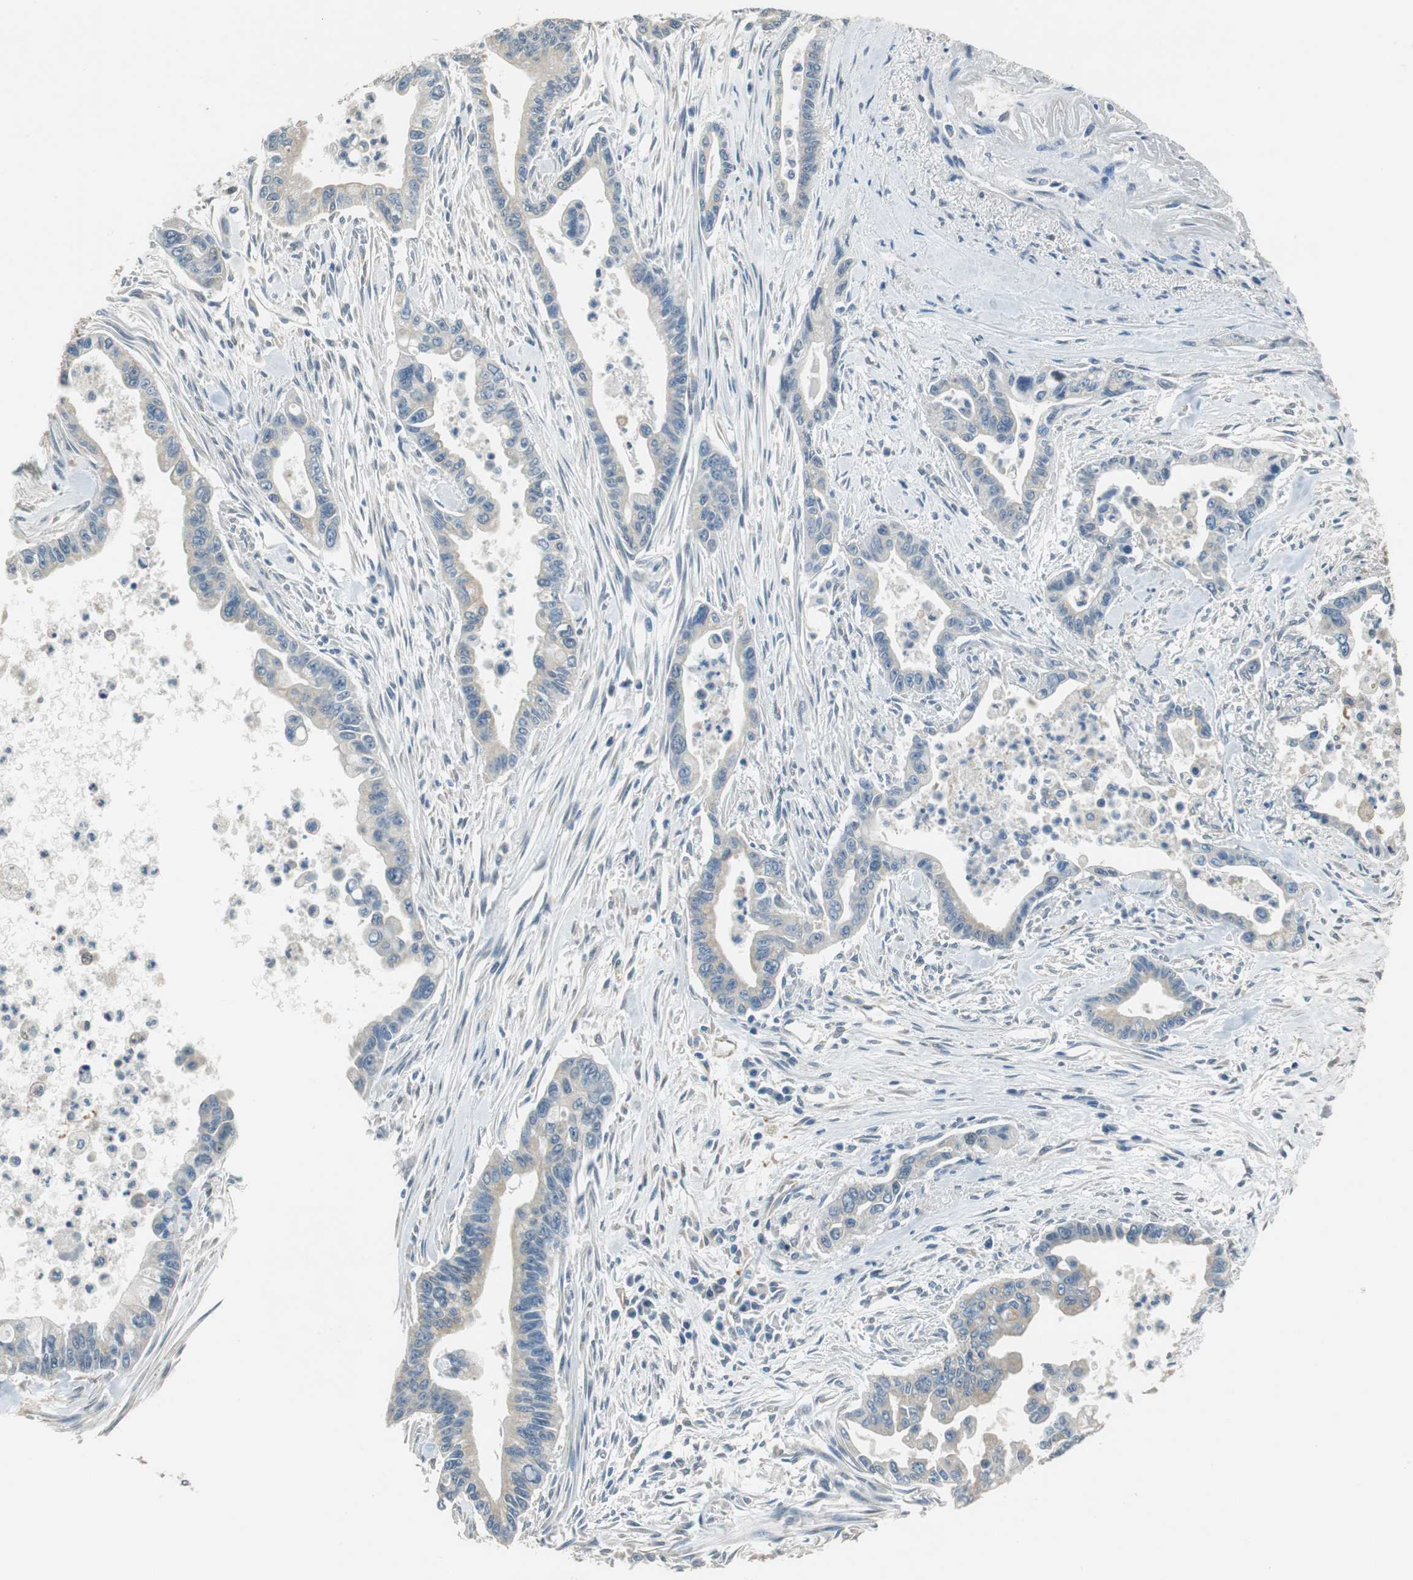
{"staining": {"intensity": "weak", "quantity": "25%-75%", "location": "cytoplasmic/membranous"}, "tissue": "pancreatic cancer", "cell_type": "Tumor cells", "image_type": "cancer", "snomed": [{"axis": "morphology", "description": "Adenocarcinoma, NOS"}, {"axis": "topography", "description": "Pancreas"}], "caption": "This is a photomicrograph of immunohistochemistry (IHC) staining of adenocarcinoma (pancreatic), which shows weak positivity in the cytoplasmic/membranous of tumor cells.", "gene": "ALDH4A1", "patient": {"sex": "male", "age": 70}}